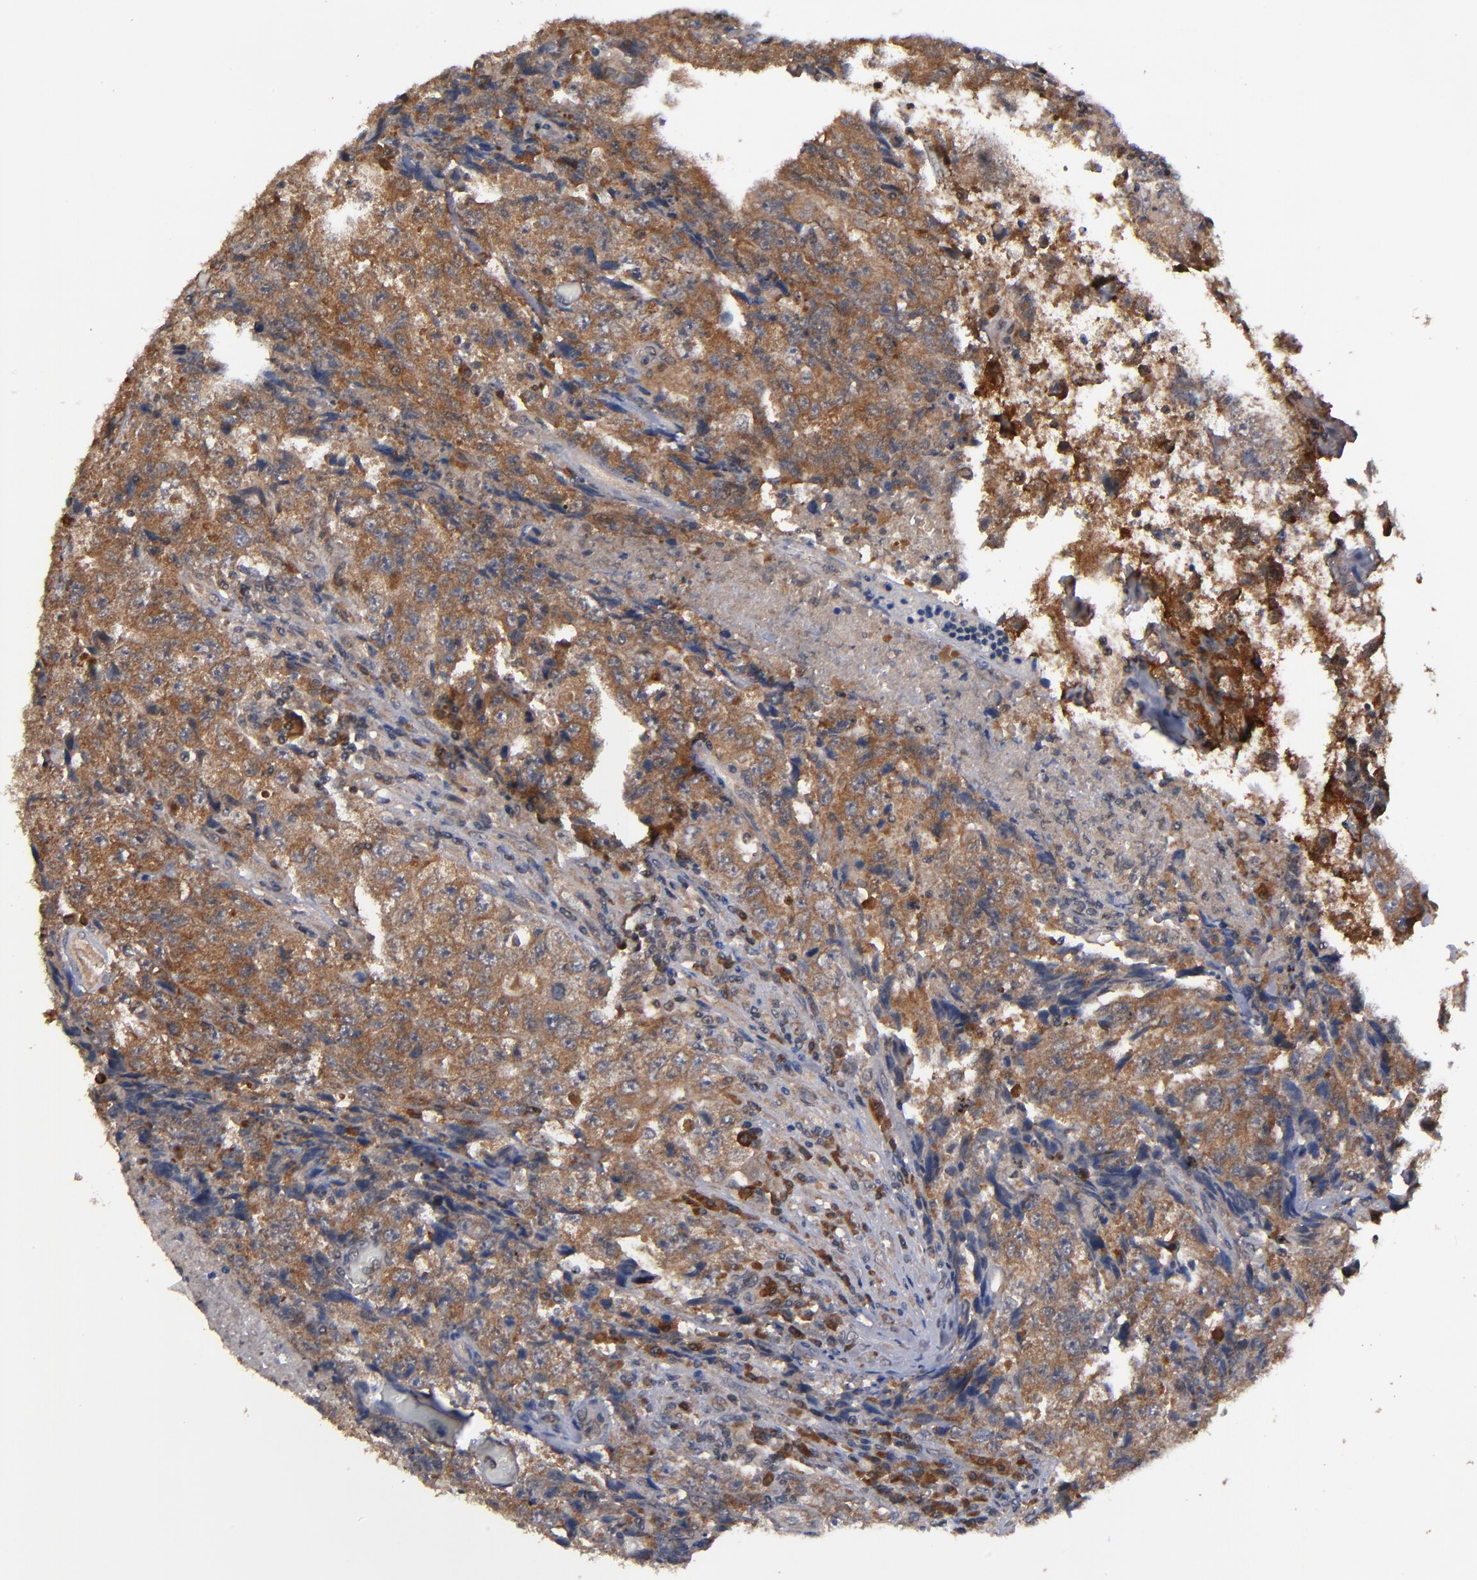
{"staining": {"intensity": "strong", "quantity": ">75%", "location": "cytoplasmic/membranous"}, "tissue": "testis cancer", "cell_type": "Tumor cells", "image_type": "cancer", "snomed": [{"axis": "morphology", "description": "Necrosis, NOS"}, {"axis": "morphology", "description": "Carcinoma, Embryonal, NOS"}, {"axis": "topography", "description": "Testis"}], "caption": "An IHC photomicrograph of tumor tissue is shown. Protein staining in brown shows strong cytoplasmic/membranous positivity in testis cancer (embryonal carcinoma) within tumor cells.", "gene": "ALG13", "patient": {"sex": "male", "age": 19}}